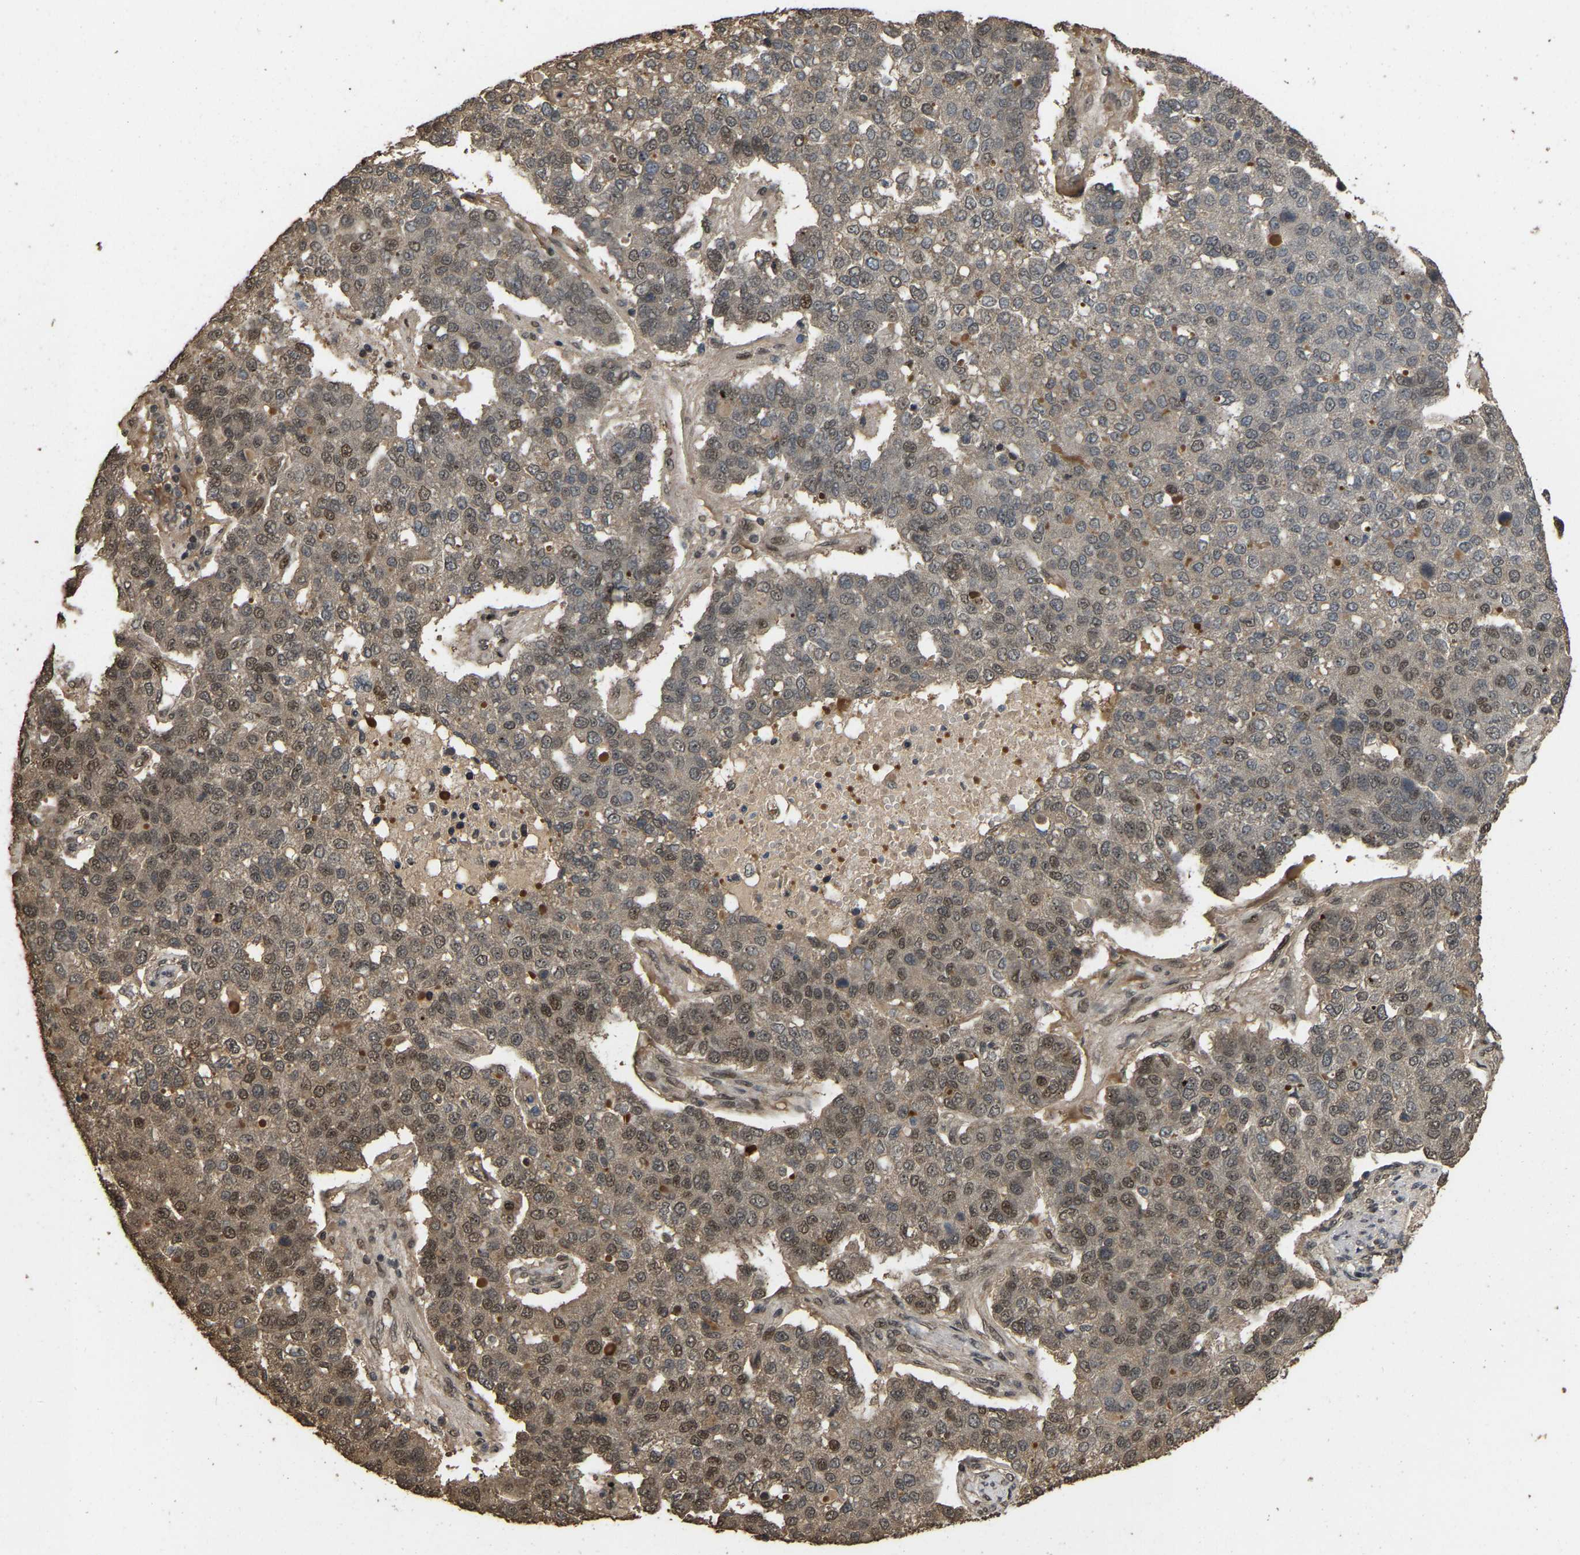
{"staining": {"intensity": "moderate", "quantity": "<25%", "location": "cytoplasmic/membranous,nuclear"}, "tissue": "pancreatic cancer", "cell_type": "Tumor cells", "image_type": "cancer", "snomed": [{"axis": "morphology", "description": "Adenocarcinoma, NOS"}, {"axis": "topography", "description": "Pancreas"}], "caption": "Moderate cytoplasmic/membranous and nuclear staining for a protein is seen in approximately <25% of tumor cells of pancreatic cancer (adenocarcinoma) using IHC.", "gene": "ARHGAP23", "patient": {"sex": "female", "age": 61}}